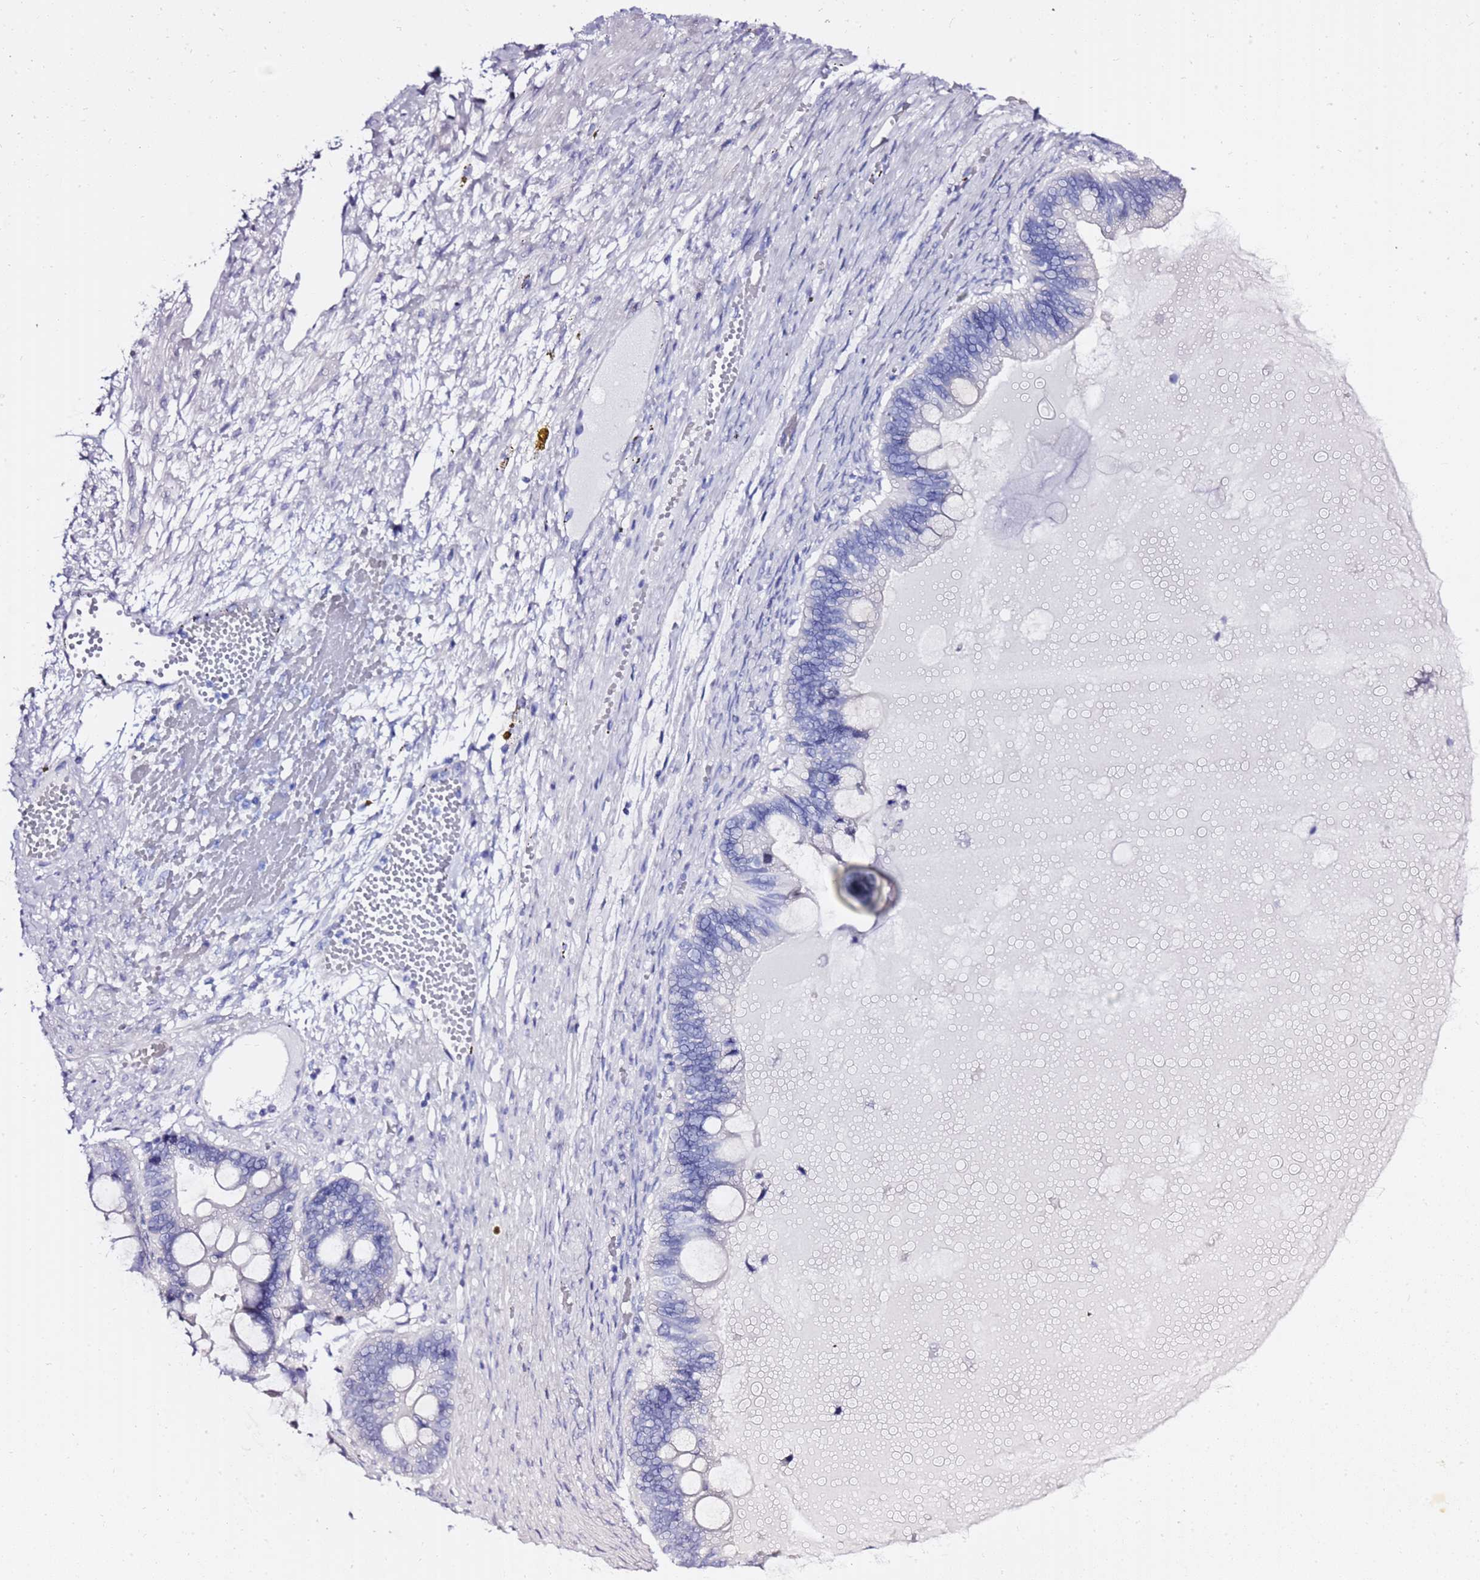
{"staining": {"intensity": "negative", "quantity": "none", "location": "none"}, "tissue": "ovarian cancer", "cell_type": "Tumor cells", "image_type": "cancer", "snomed": [{"axis": "morphology", "description": "Cystadenocarcinoma, mucinous, NOS"}, {"axis": "topography", "description": "Ovary"}], "caption": "IHC image of mucinous cystadenocarcinoma (ovarian) stained for a protein (brown), which reveals no staining in tumor cells.", "gene": "LIPF", "patient": {"sex": "female", "age": 61}}